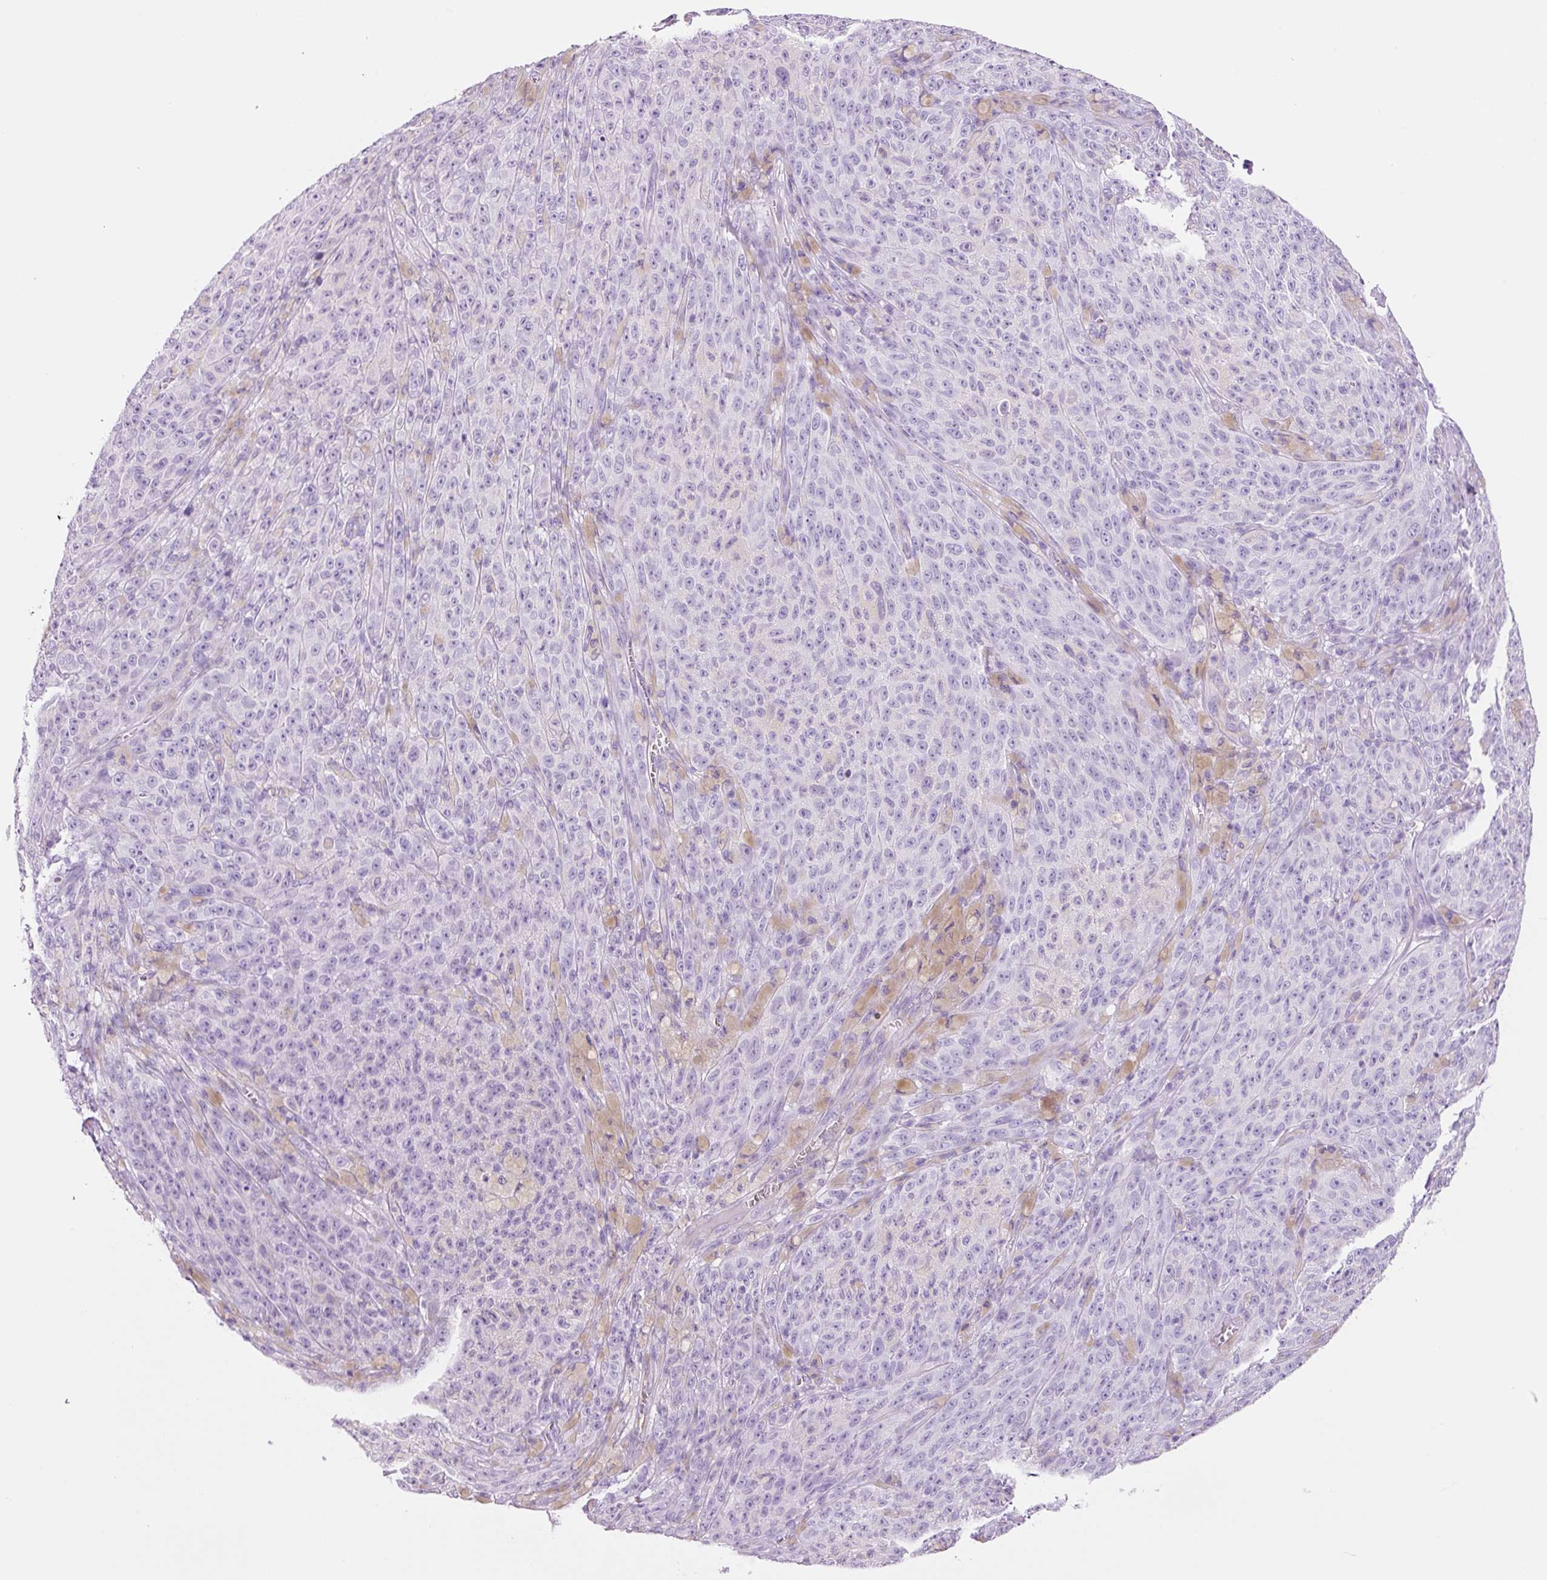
{"staining": {"intensity": "negative", "quantity": "none", "location": "none"}, "tissue": "melanoma", "cell_type": "Tumor cells", "image_type": "cancer", "snomed": [{"axis": "morphology", "description": "Malignant melanoma, NOS"}, {"axis": "topography", "description": "Skin"}], "caption": "A high-resolution micrograph shows IHC staining of melanoma, which displays no significant expression in tumor cells.", "gene": "ADSS1", "patient": {"sex": "female", "age": 82}}